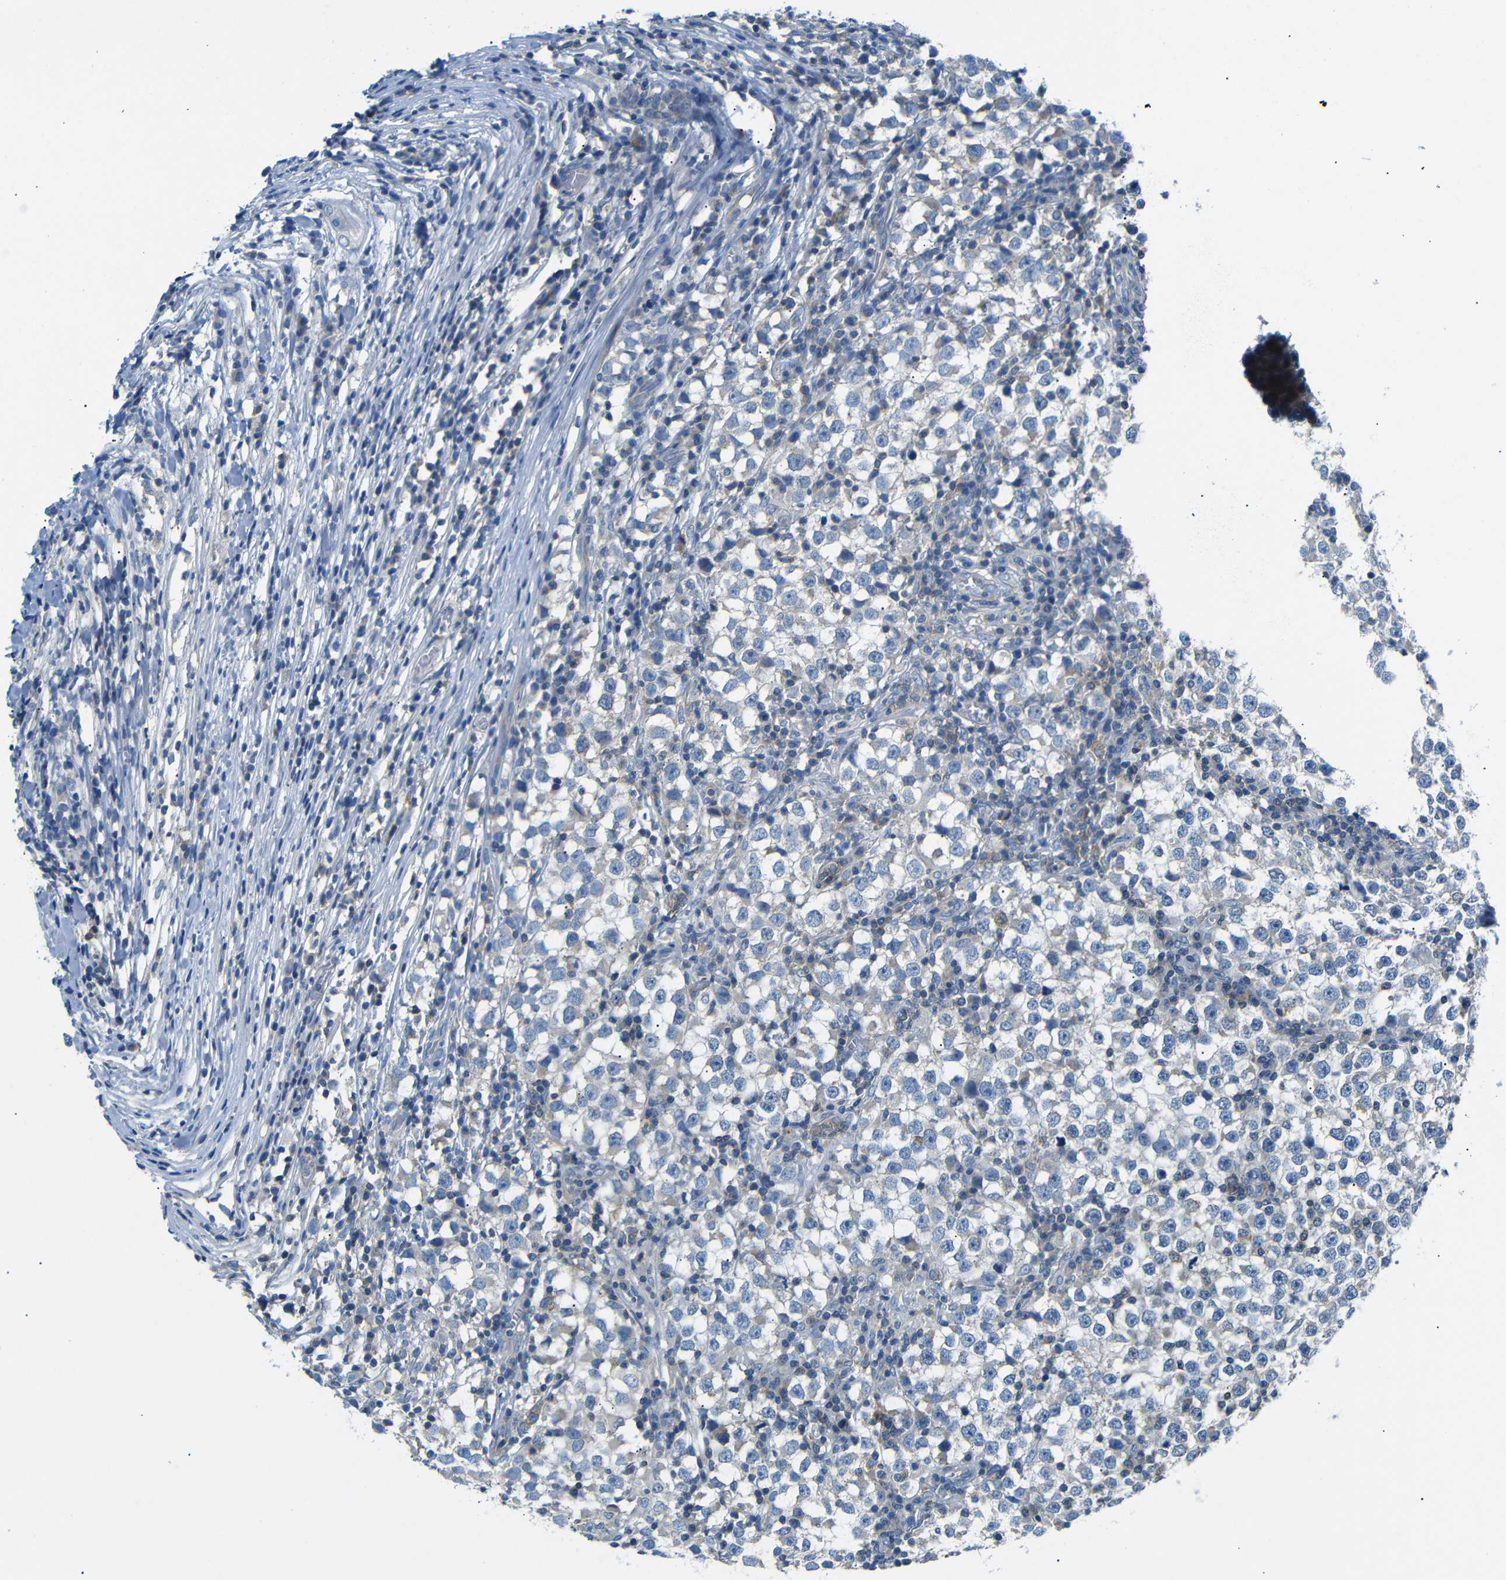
{"staining": {"intensity": "negative", "quantity": "none", "location": "none"}, "tissue": "testis cancer", "cell_type": "Tumor cells", "image_type": "cancer", "snomed": [{"axis": "morphology", "description": "Seminoma, NOS"}, {"axis": "topography", "description": "Testis"}], "caption": "DAB (3,3'-diaminobenzidine) immunohistochemical staining of testis cancer (seminoma) displays no significant positivity in tumor cells.", "gene": "DCP1A", "patient": {"sex": "male", "age": 65}}